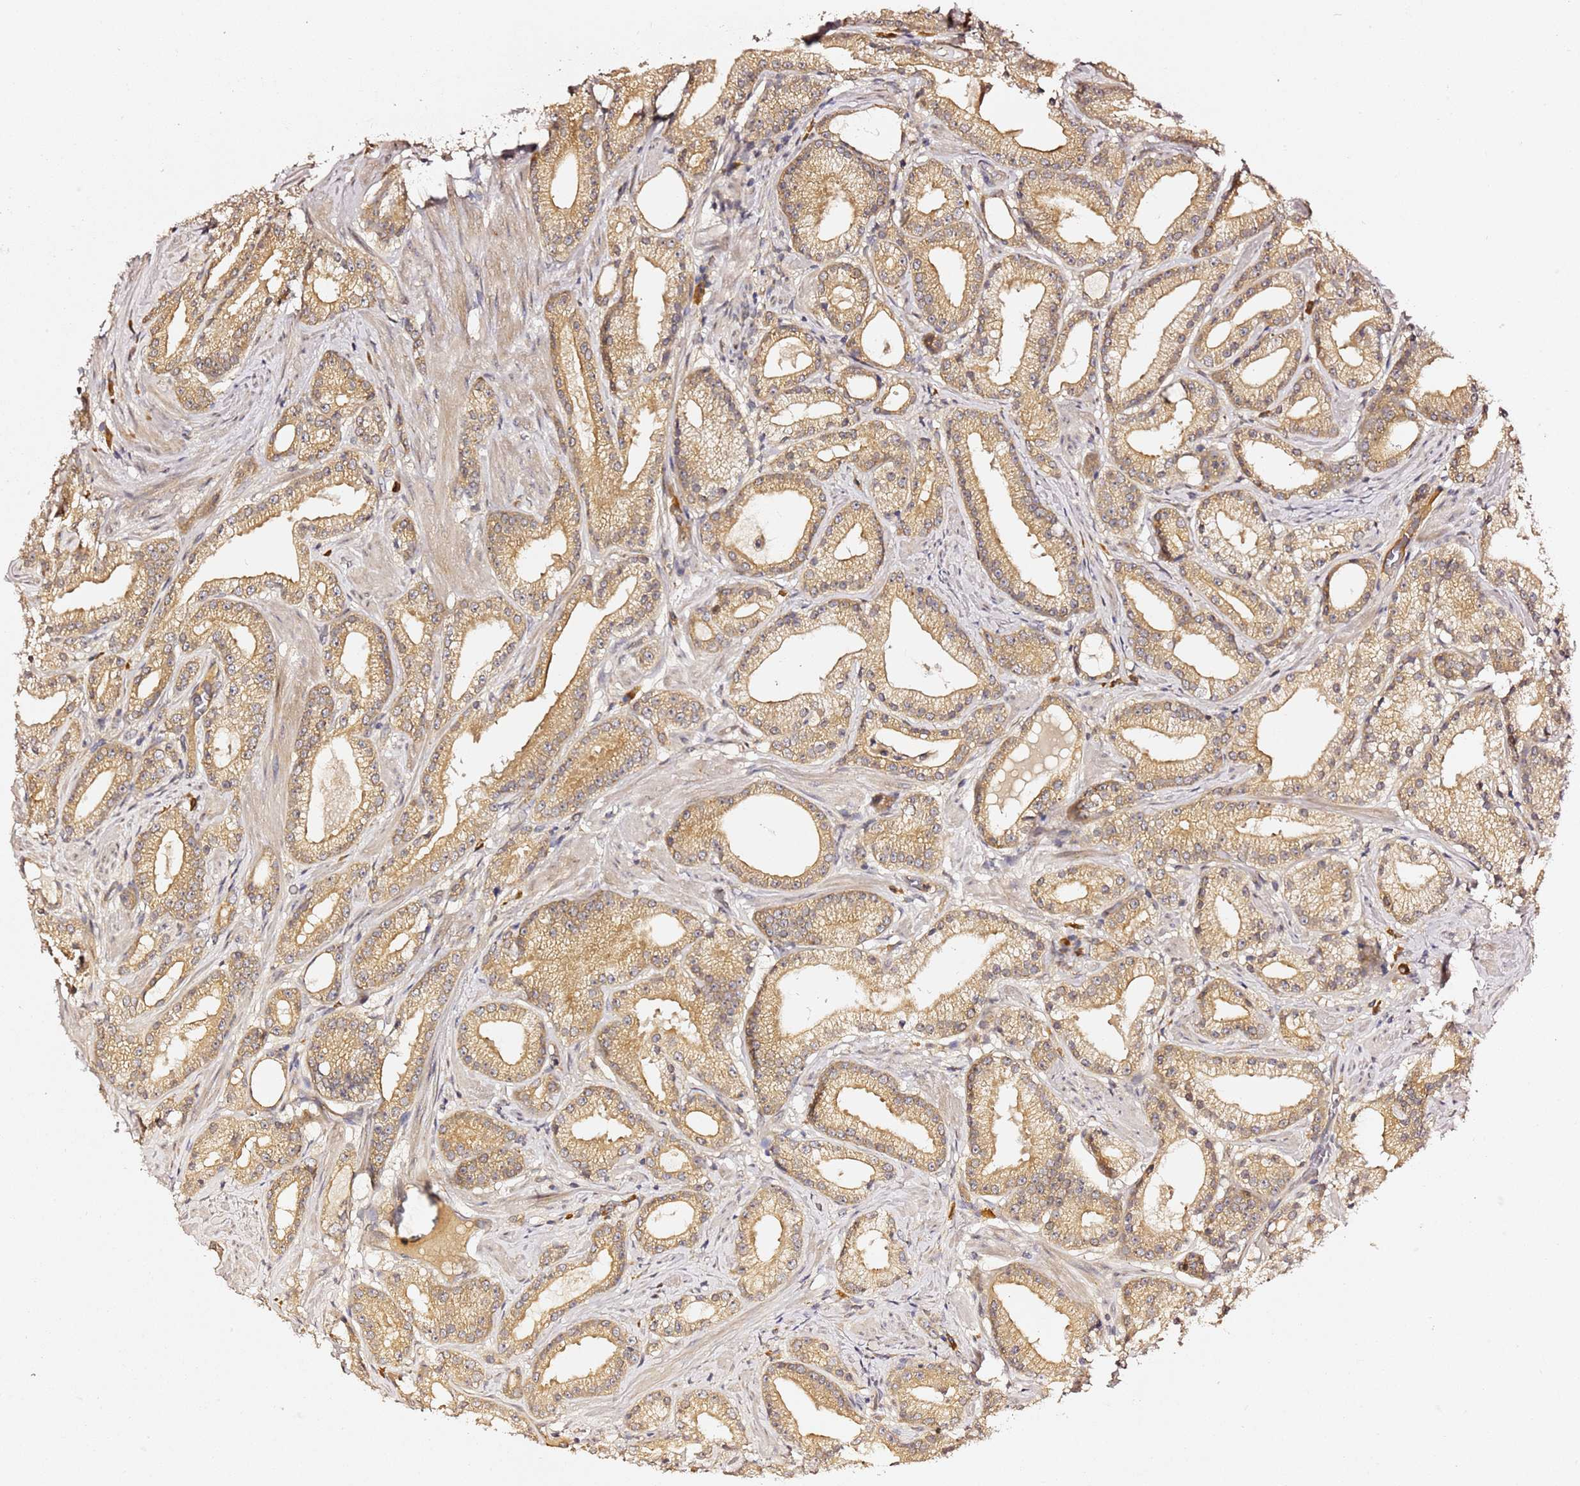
{"staining": {"intensity": "moderate", "quantity": ">75%", "location": "cytoplasmic/membranous"}, "tissue": "prostate cancer", "cell_type": "Tumor cells", "image_type": "cancer", "snomed": [{"axis": "morphology", "description": "Adenocarcinoma, Low grade"}, {"axis": "topography", "description": "Prostate"}], "caption": "A brown stain highlights moderate cytoplasmic/membranous positivity of a protein in adenocarcinoma (low-grade) (prostate) tumor cells.", "gene": "OSBPL2", "patient": {"sex": "male", "age": 57}}